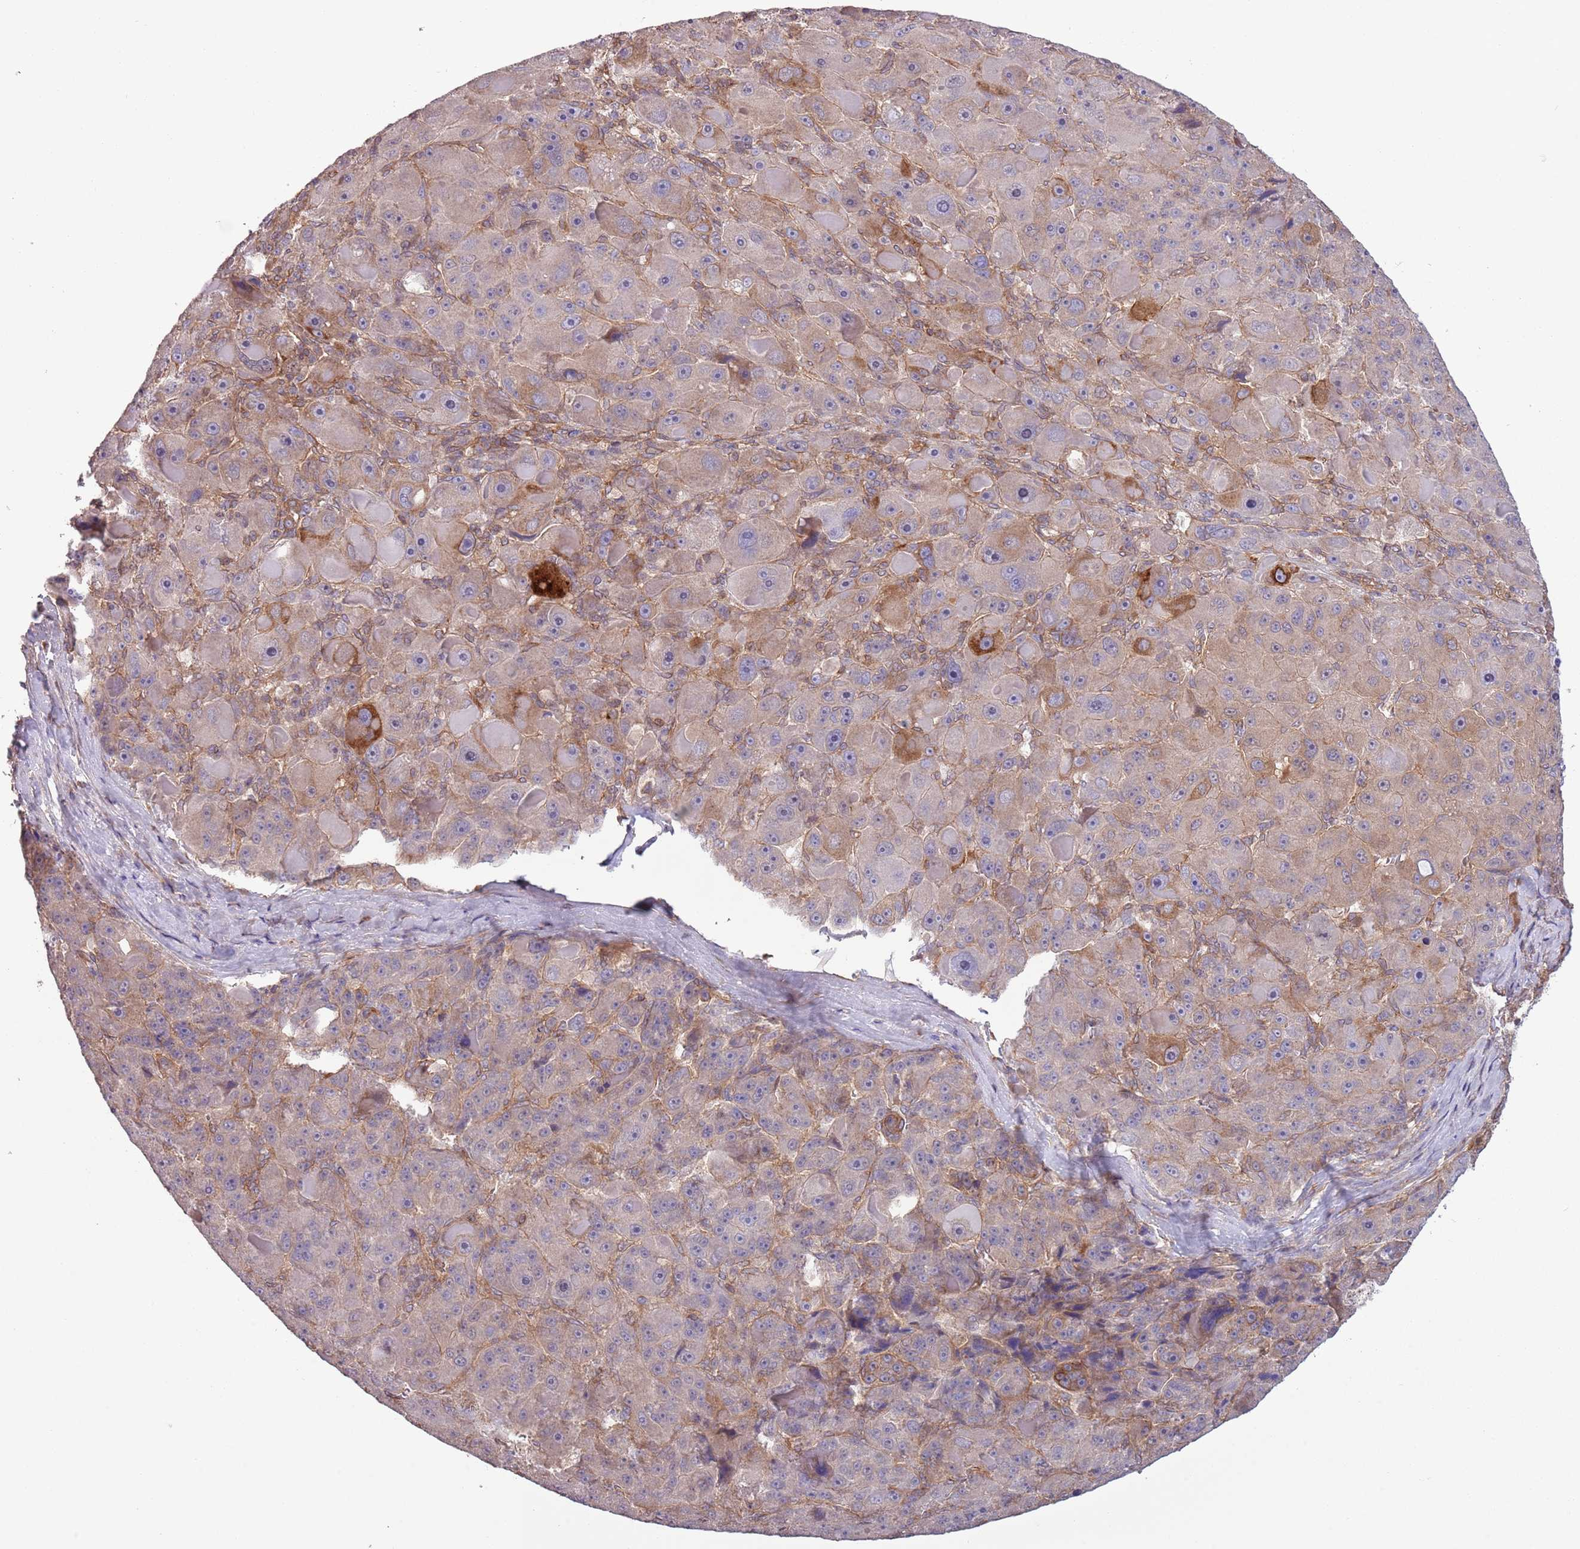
{"staining": {"intensity": "moderate", "quantity": "<25%", "location": "cytoplasmic/membranous"}, "tissue": "liver cancer", "cell_type": "Tumor cells", "image_type": "cancer", "snomed": [{"axis": "morphology", "description": "Carcinoma, Hepatocellular, NOS"}, {"axis": "topography", "description": "Liver"}], "caption": "Liver cancer tissue displays moderate cytoplasmic/membranous expression in about <25% of tumor cells", "gene": "LPIN2", "patient": {"sex": "male", "age": 76}}